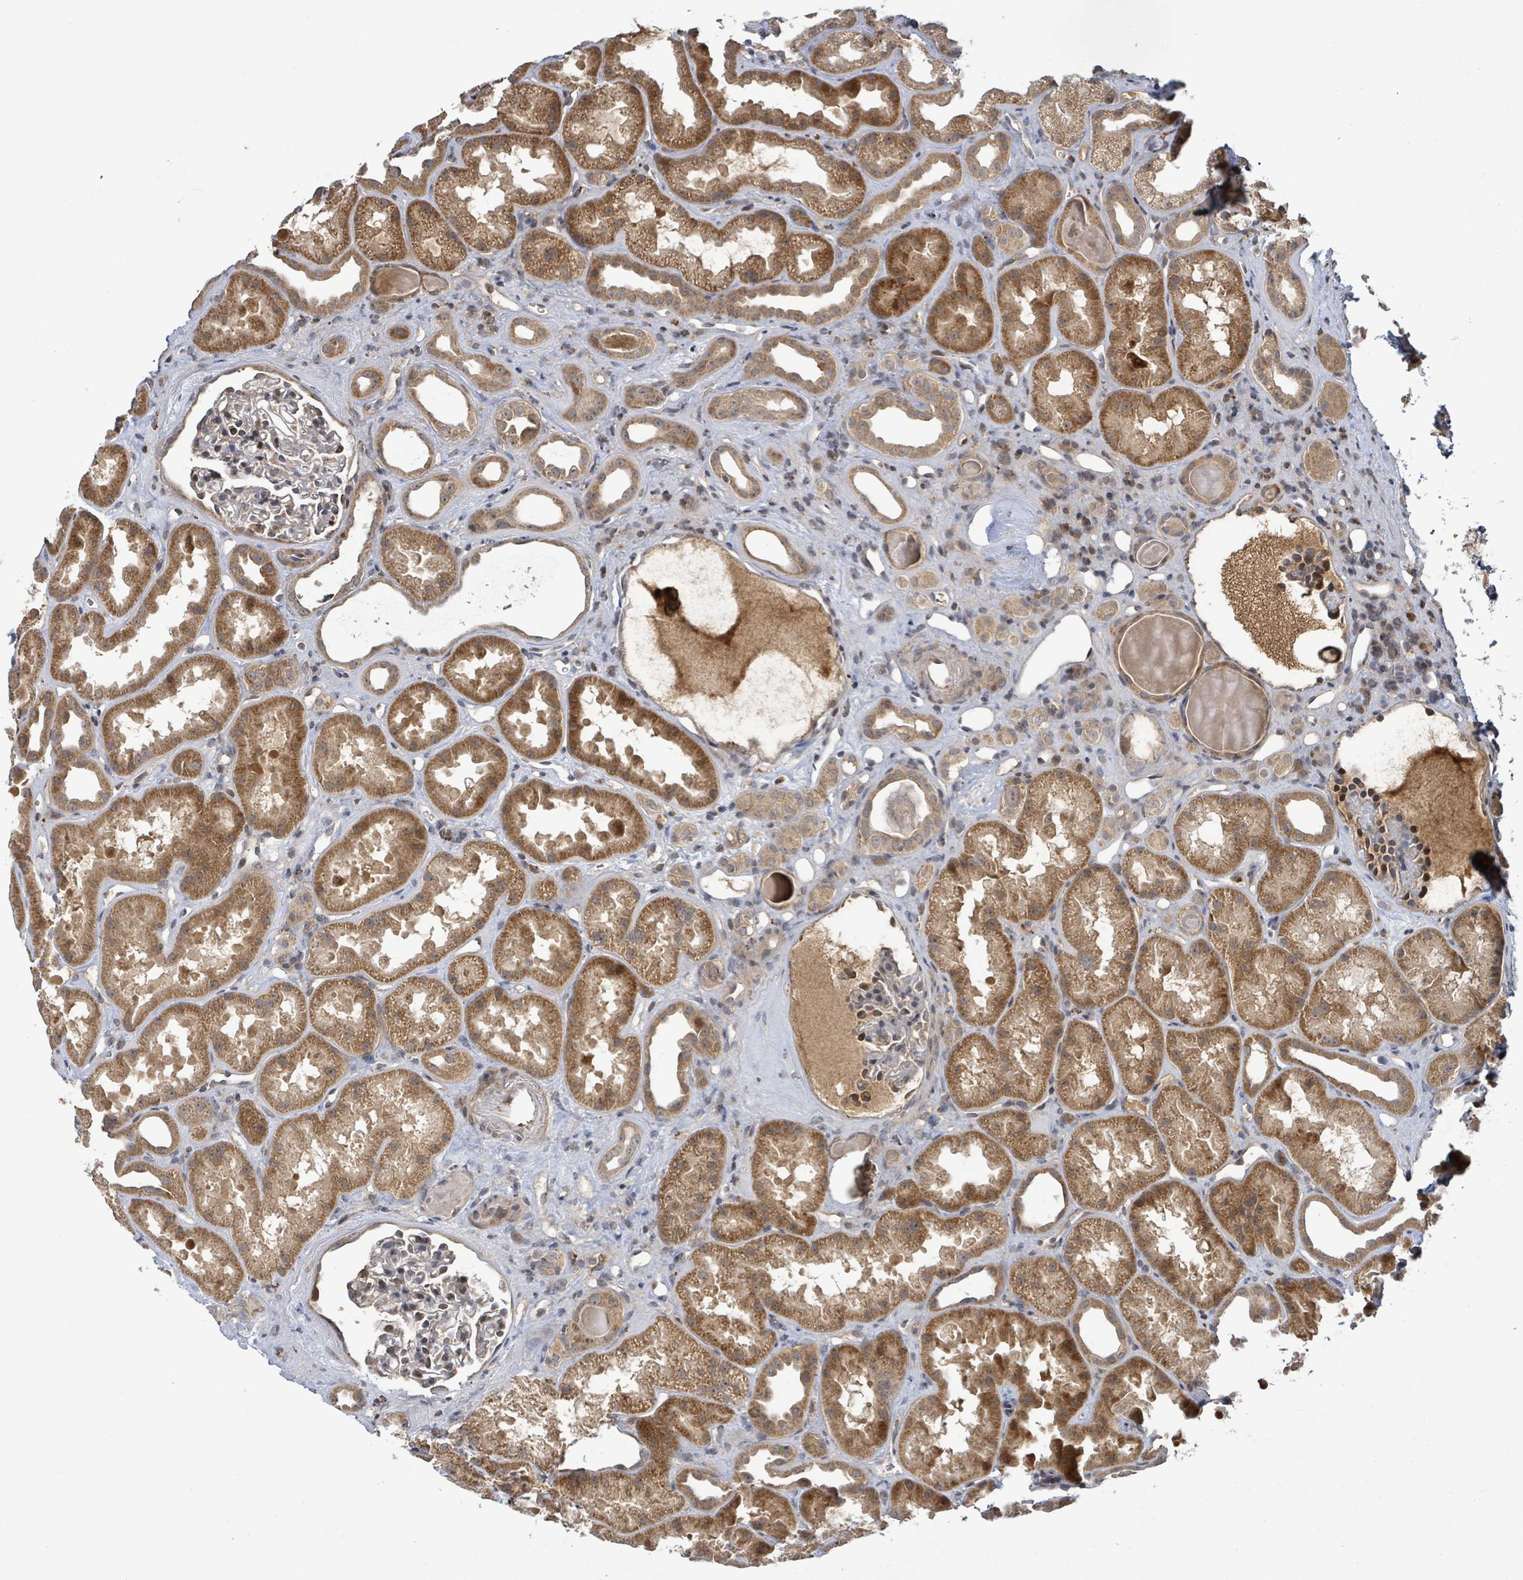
{"staining": {"intensity": "moderate", "quantity": "<25%", "location": "cytoplasmic/membranous,nuclear"}, "tissue": "kidney", "cell_type": "Cells in glomeruli", "image_type": "normal", "snomed": [{"axis": "morphology", "description": "Normal tissue, NOS"}, {"axis": "topography", "description": "Kidney"}], "caption": "Protein staining of normal kidney demonstrates moderate cytoplasmic/membranous,nuclear expression in about <25% of cells in glomeruli.", "gene": "ITGA11", "patient": {"sex": "male", "age": 61}}